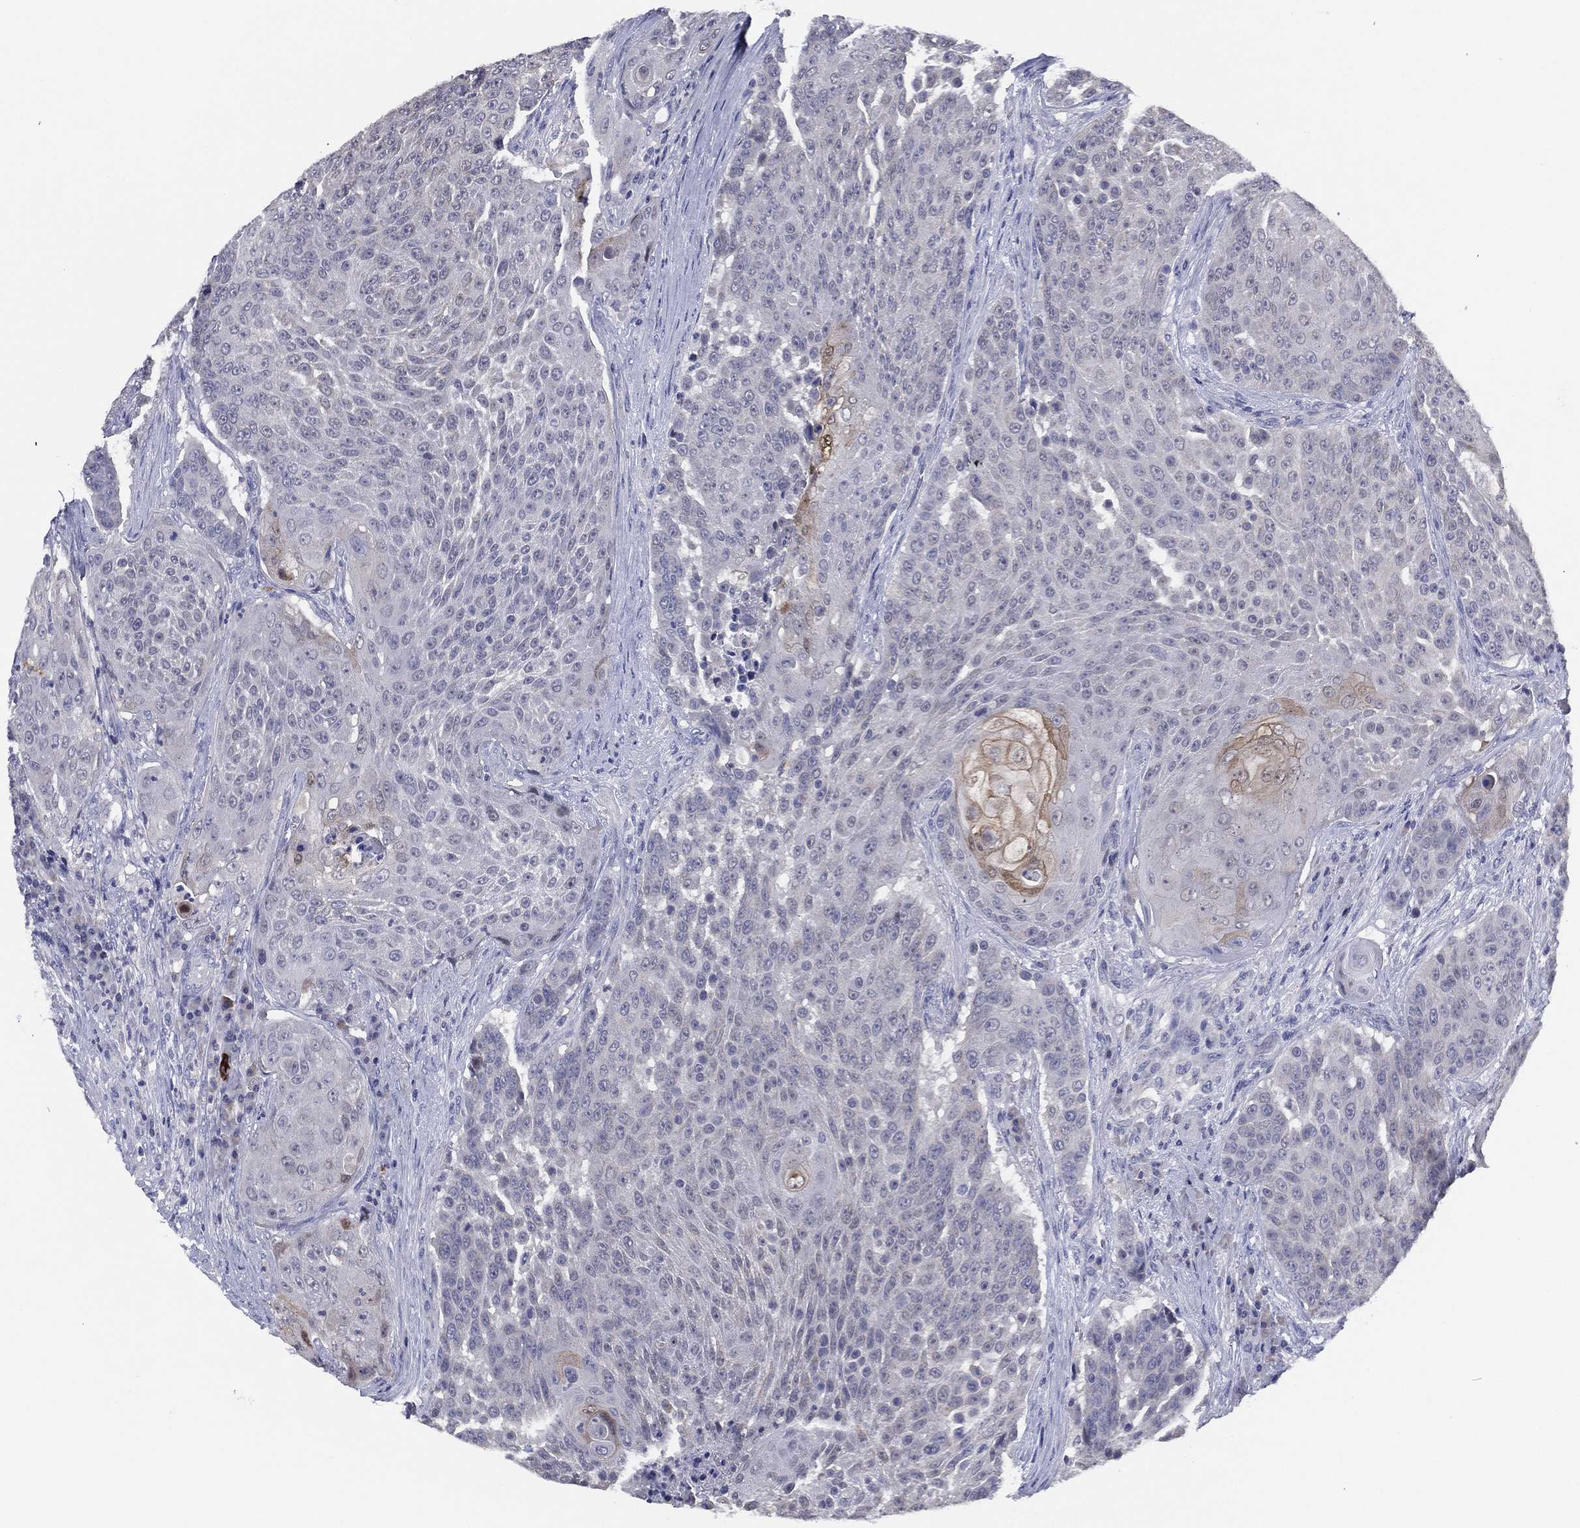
{"staining": {"intensity": "negative", "quantity": "none", "location": "none"}, "tissue": "urothelial cancer", "cell_type": "Tumor cells", "image_type": "cancer", "snomed": [{"axis": "morphology", "description": "Urothelial carcinoma, High grade"}, {"axis": "topography", "description": "Urinary bladder"}], "caption": "Protein analysis of high-grade urothelial carcinoma reveals no significant positivity in tumor cells.", "gene": "SLC13A4", "patient": {"sex": "female", "age": 63}}